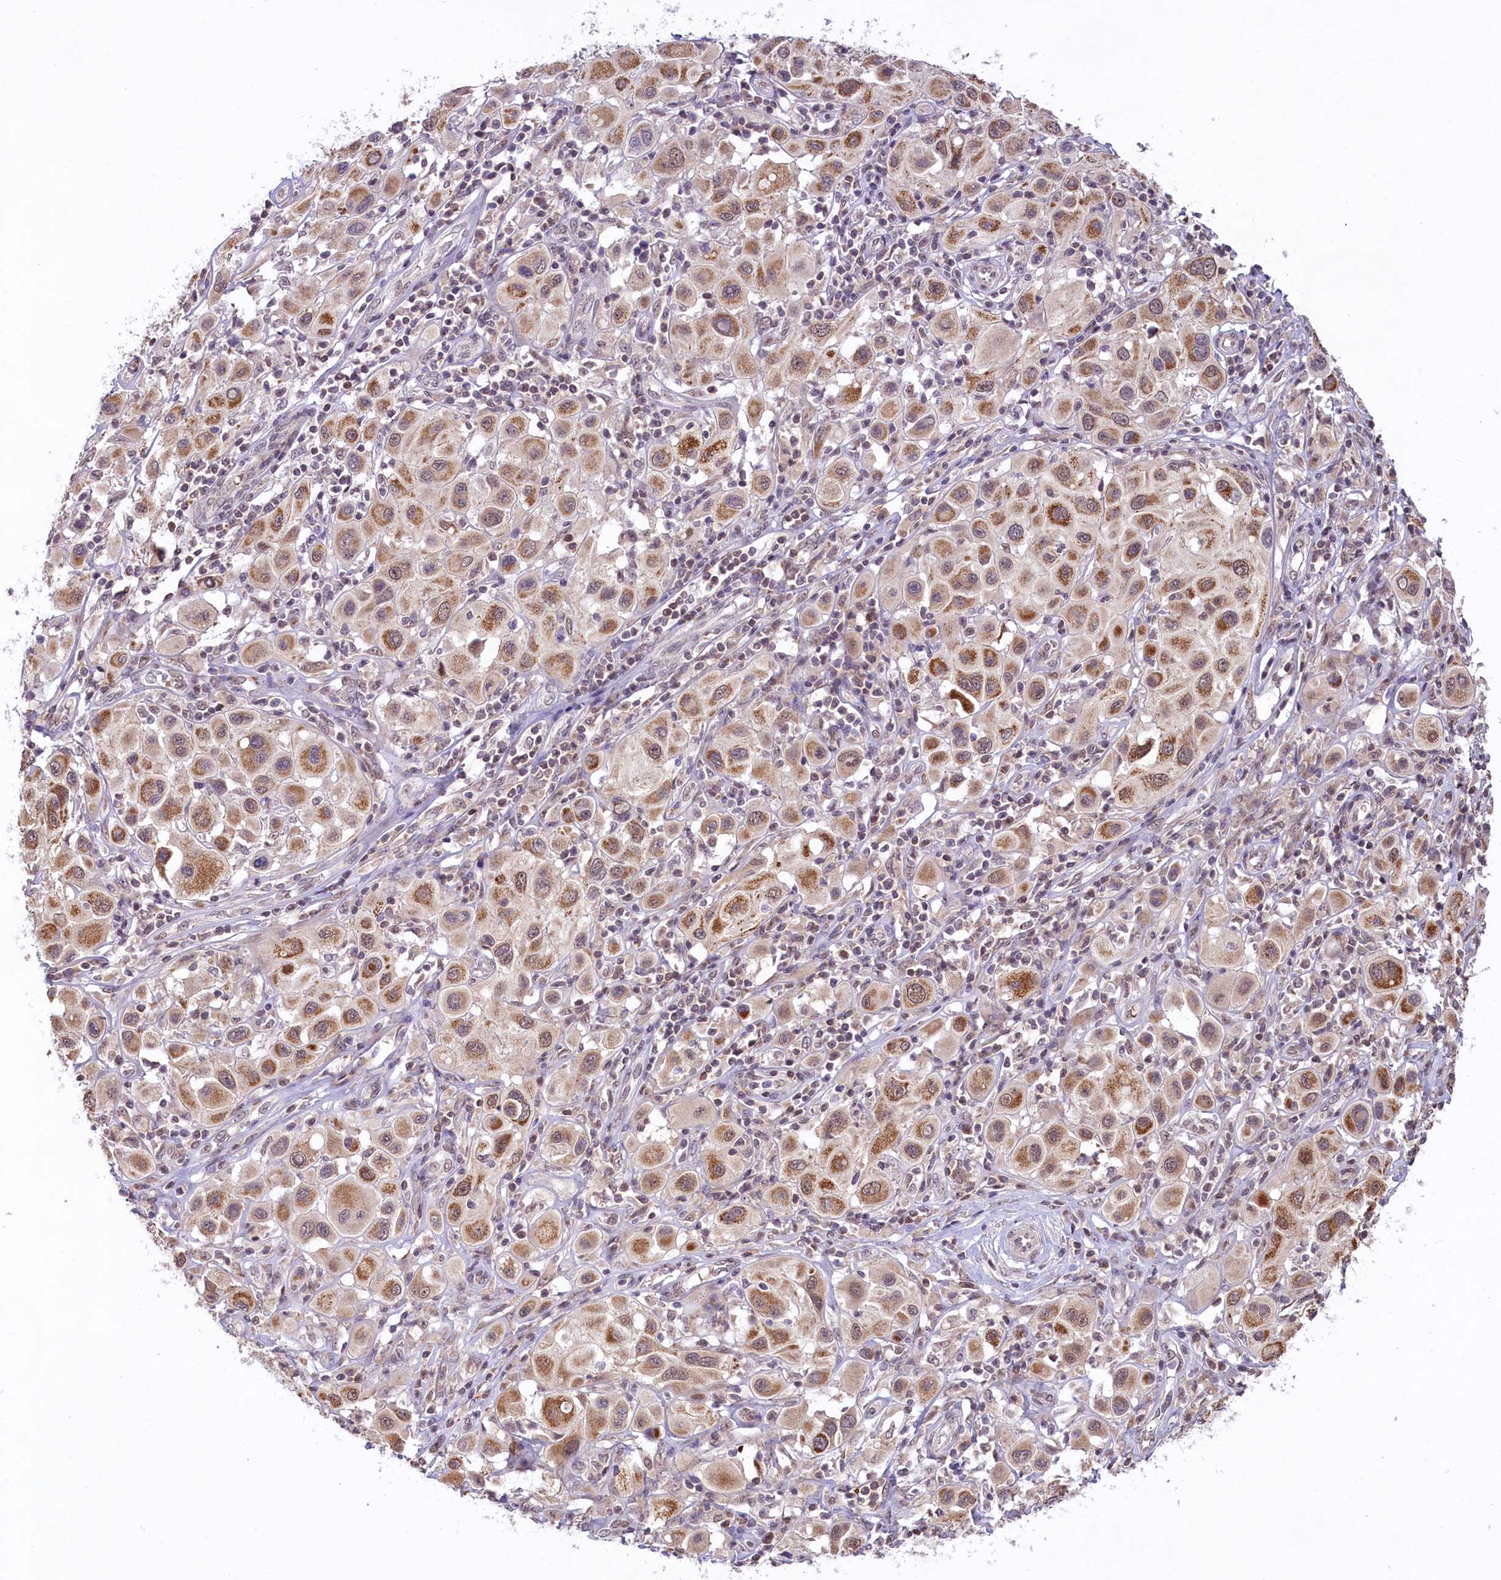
{"staining": {"intensity": "moderate", "quantity": ">75%", "location": "cytoplasmic/membranous"}, "tissue": "melanoma", "cell_type": "Tumor cells", "image_type": "cancer", "snomed": [{"axis": "morphology", "description": "Malignant melanoma, Metastatic site"}, {"axis": "topography", "description": "Skin"}], "caption": "Protein staining by immunohistochemistry (IHC) reveals moderate cytoplasmic/membranous staining in about >75% of tumor cells in melanoma.", "gene": "CARD8", "patient": {"sex": "male", "age": 41}}